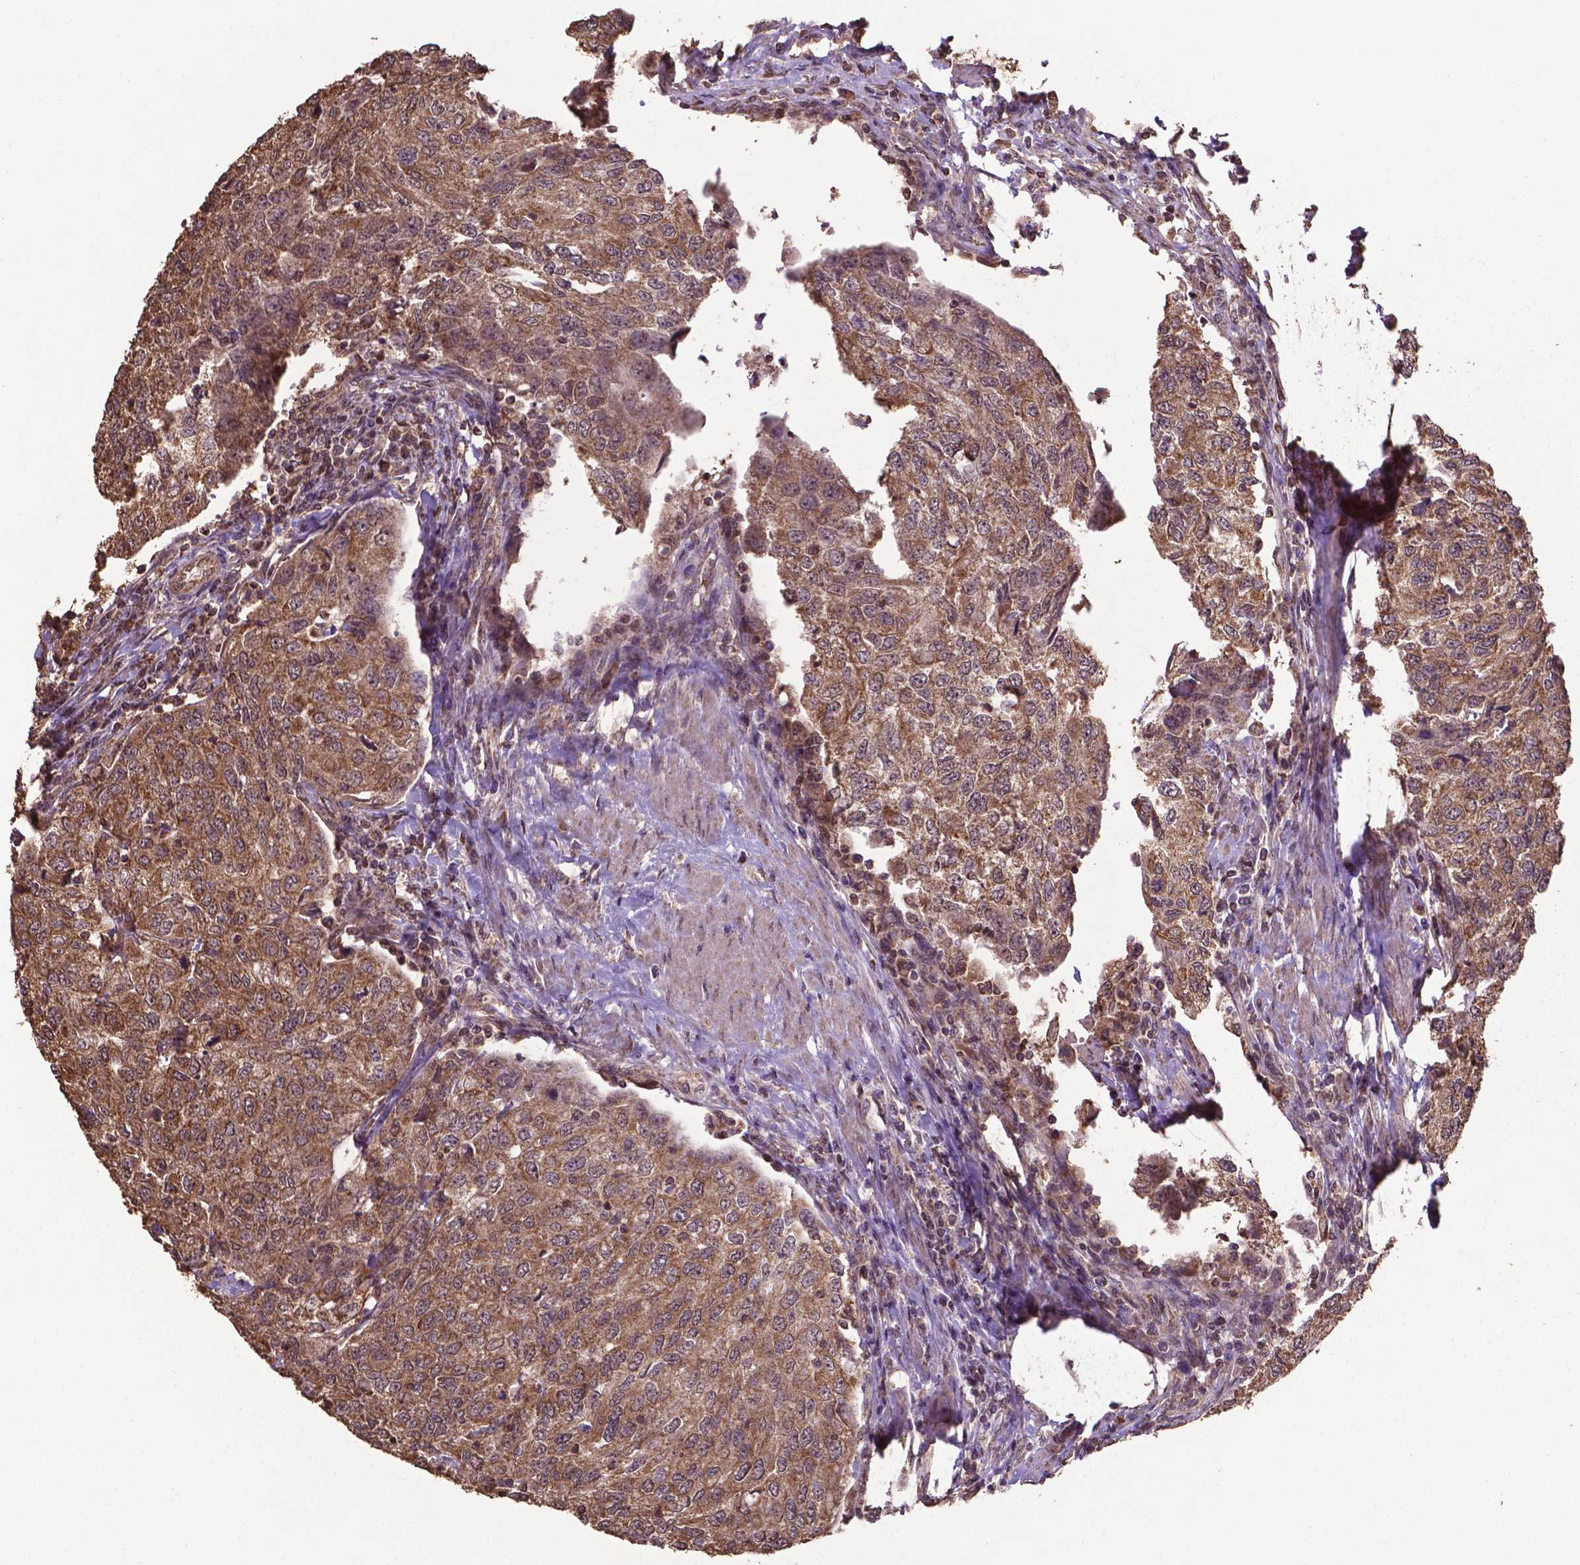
{"staining": {"intensity": "moderate", "quantity": ">75%", "location": "cytoplasmic/membranous,nuclear"}, "tissue": "urothelial cancer", "cell_type": "Tumor cells", "image_type": "cancer", "snomed": [{"axis": "morphology", "description": "Urothelial carcinoma, High grade"}, {"axis": "topography", "description": "Urinary bladder"}], "caption": "Moderate cytoplasmic/membranous and nuclear positivity for a protein is appreciated in about >75% of tumor cells of urothelial cancer using IHC.", "gene": "DCAF1", "patient": {"sex": "female", "age": 78}}